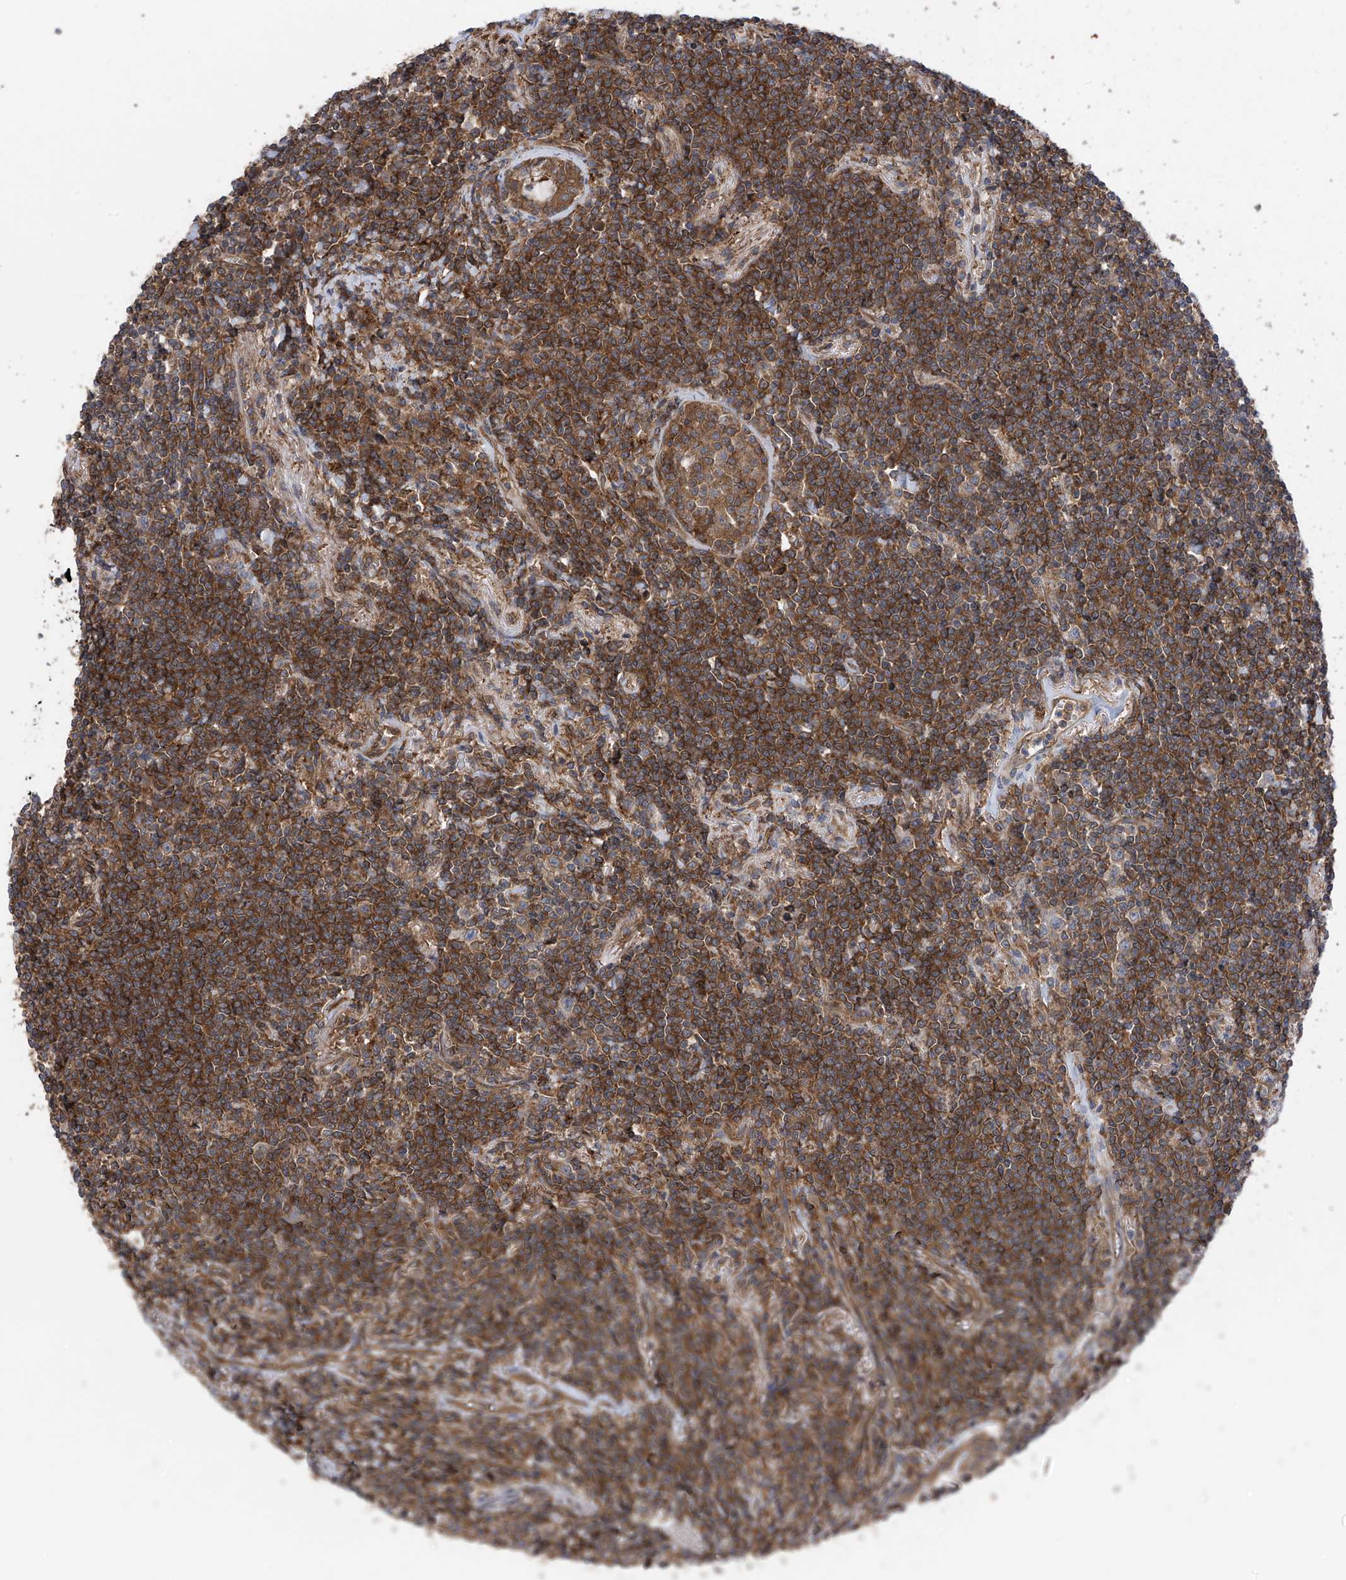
{"staining": {"intensity": "moderate", "quantity": ">75%", "location": "cytoplasmic/membranous"}, "tissue": "lymphoma", "cell_type": "Tumor cells", "image_type": "cancer", "snomed": [{"axis": "morphology", "description": "Malignant lymphoma, non-Hodgkin's type, Low grade"}, {"axis": "topography", "description": "Lung"}], "caption": "The immunohistochemical stain shows moderate cytoplasmic/membranous expression in tumor cells of malignant lymphoma, non-Hodgkin's type (low-grade) tissue. (DAB = brown stain, brightfield microscopy at high magnification).", "gene": "CHPF", "patient": {"sex": "female", "age": 71}}